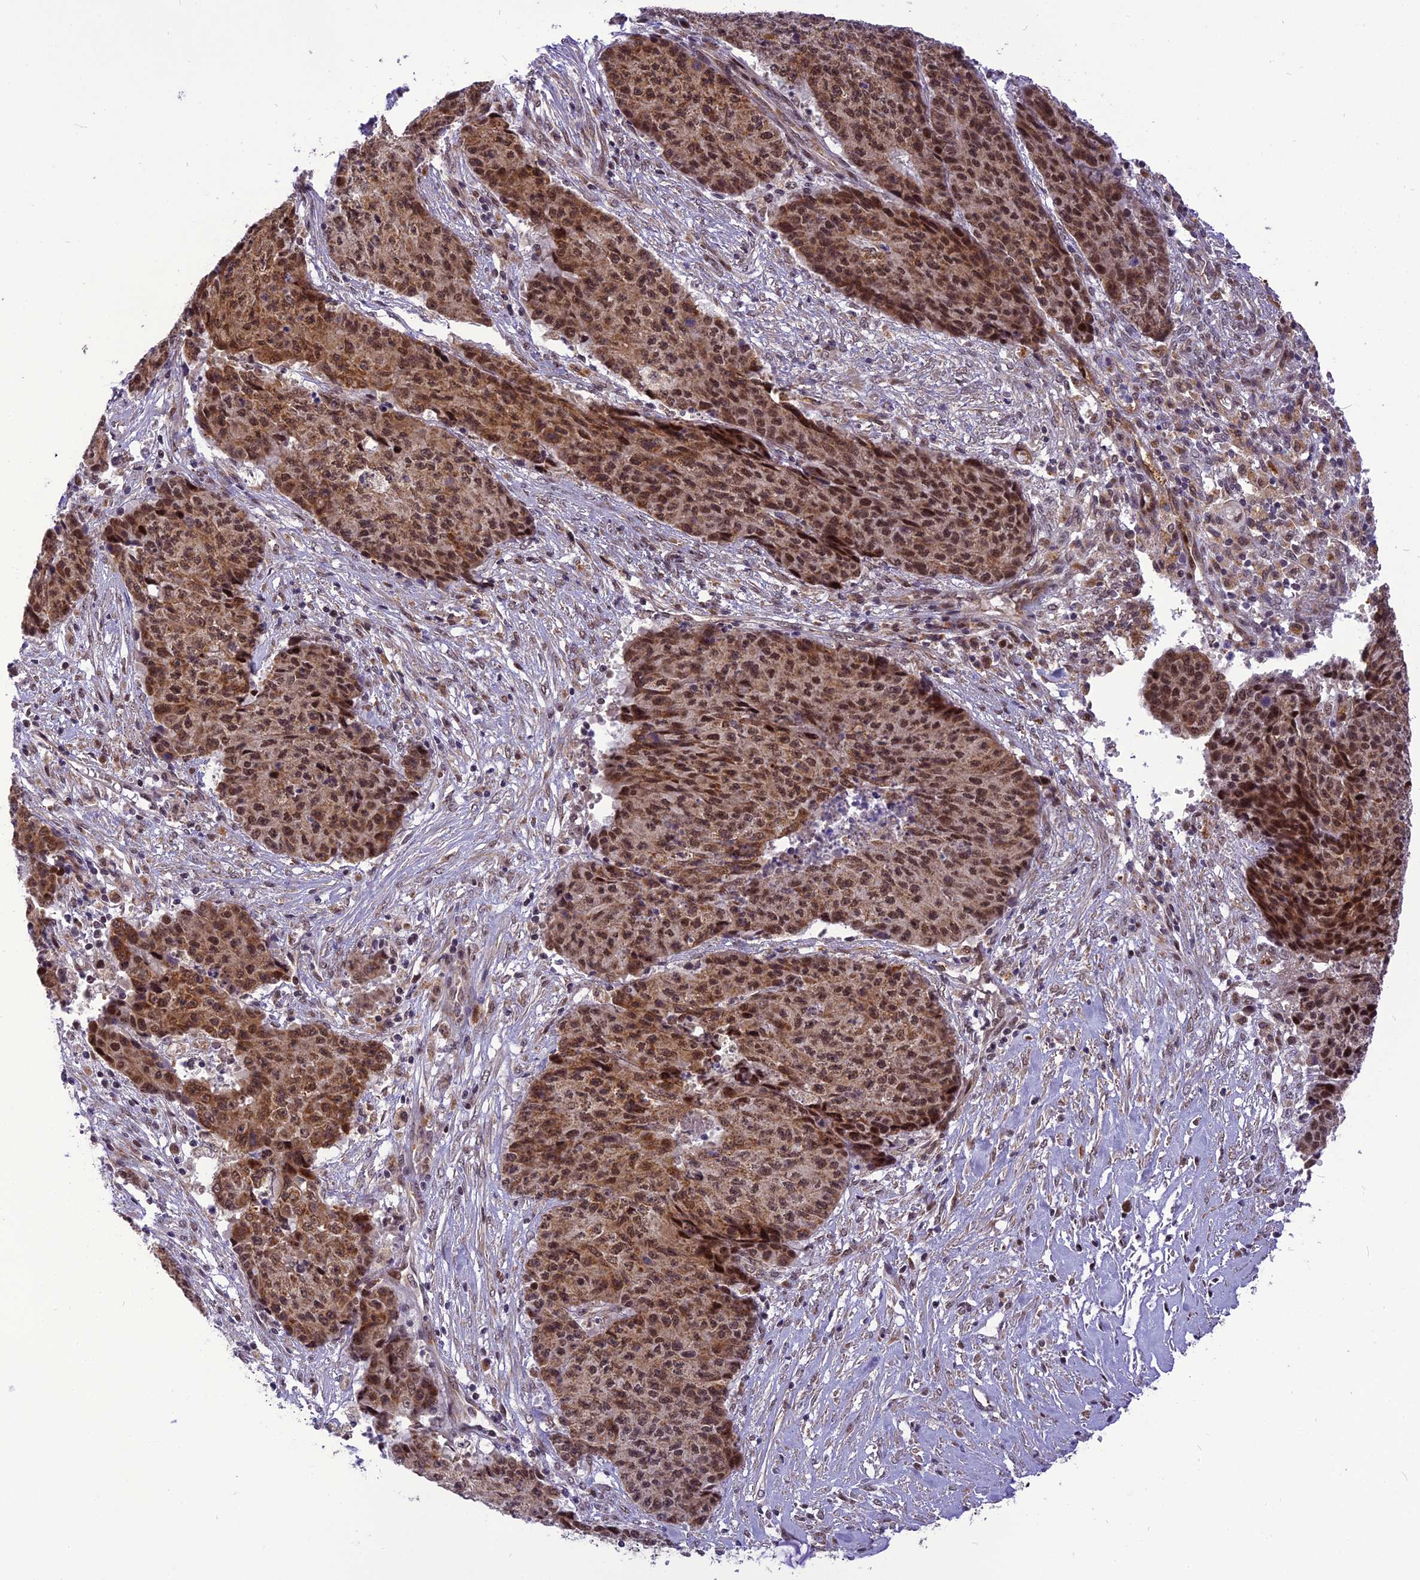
{"staining": {"intensity": "moderate", "quantity": ">75%", "location": "cytoplasmic/membranous,nuclear"}, "tissue": "ovarian cancer", "cell_type": "Tumor cells", "image_type": "cancer", "snomed": [{"axis": "morphology", "description": "Carcinoma, endometroid"}, {"axis": "topography", "description": "Ovary"}], "caption": "IHC of ovarian cancer (endometroid carcinoma) displays medium levels of moderate cytoplasmic/membranous and nuclear positivity in approximately >75% of tumor cells. (IHC, brightfield microscopy, high magnification).", "gene": "CMC1", "patient": {"sex": "female", "age": 42}}